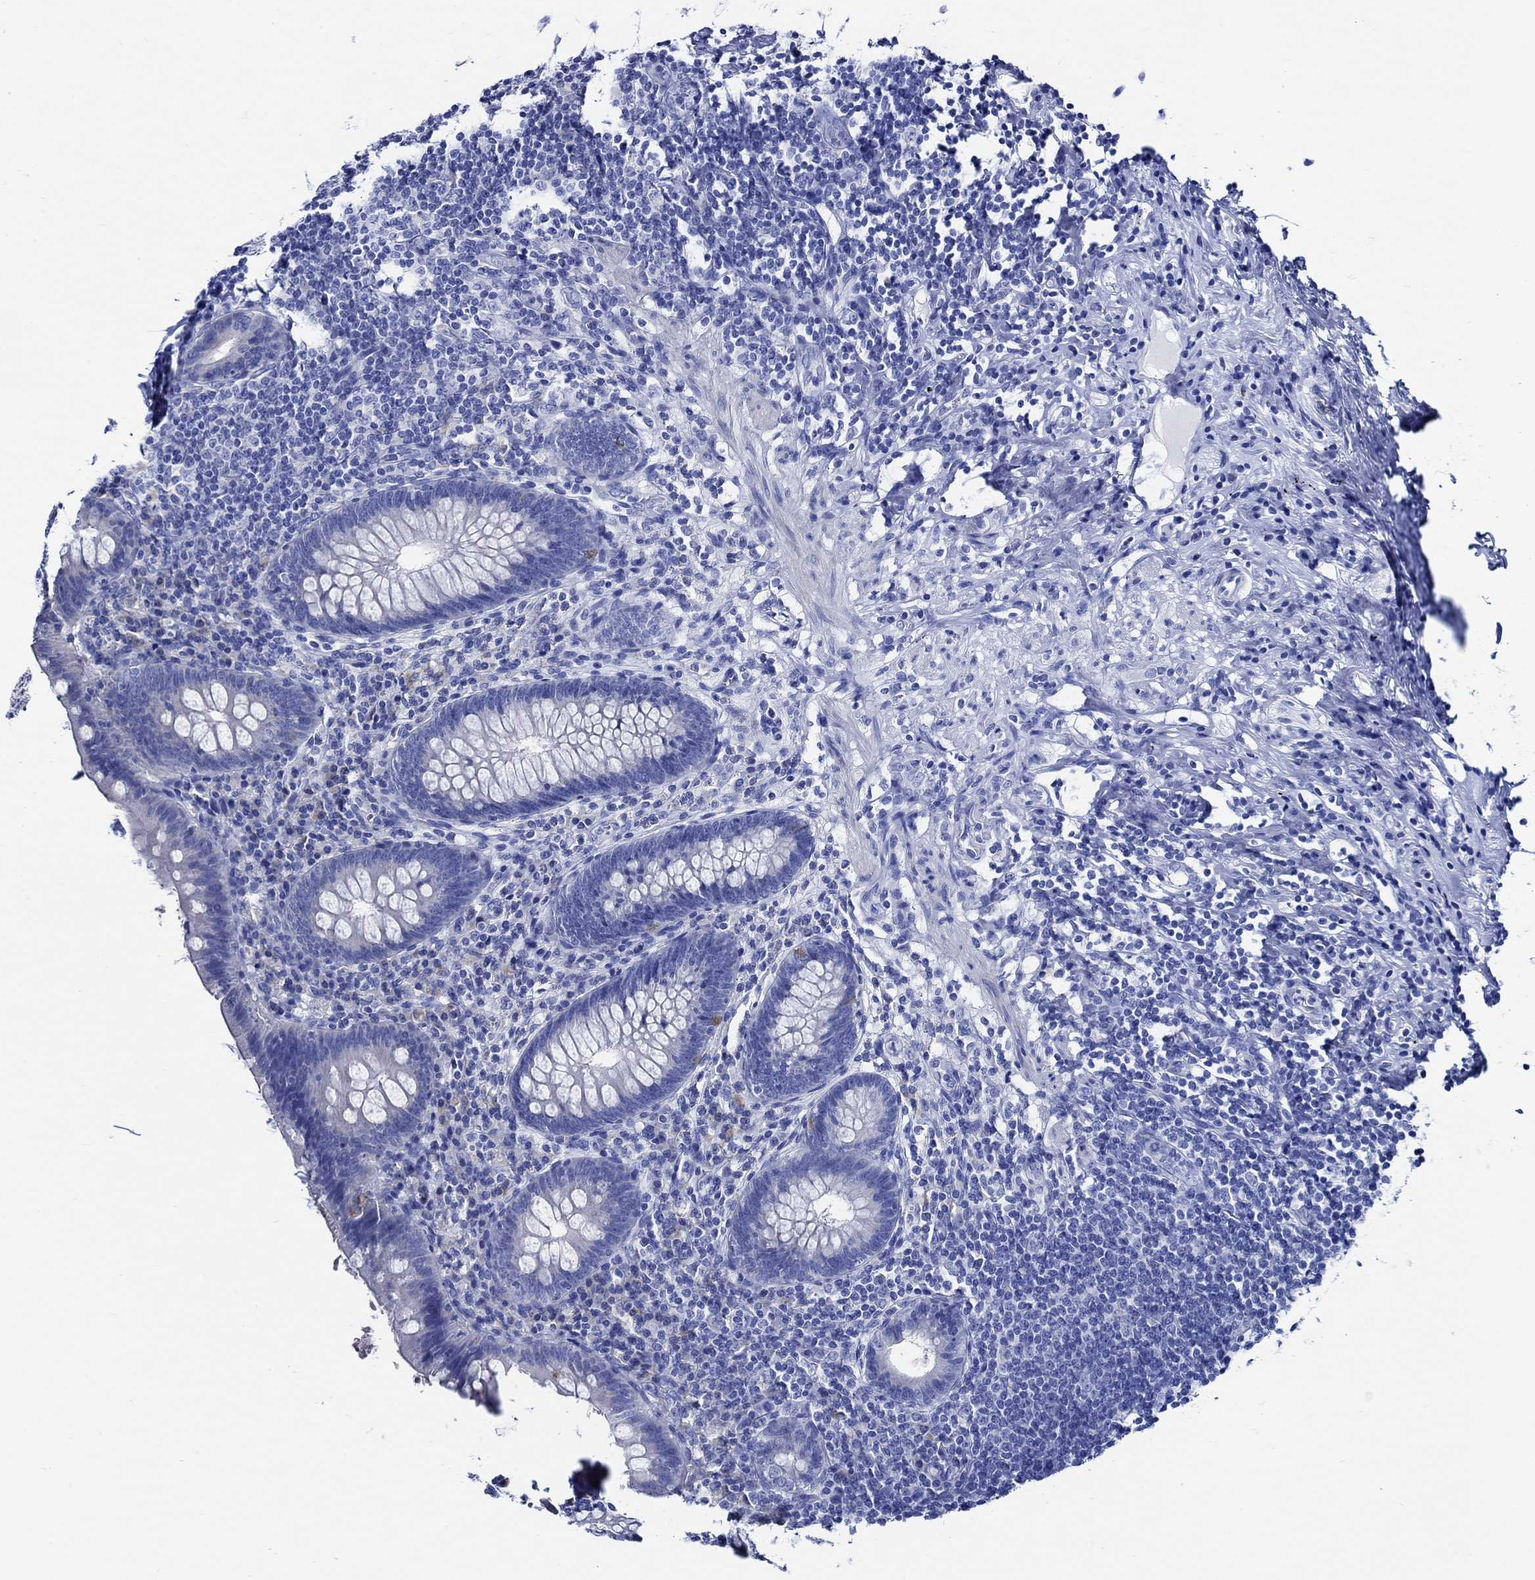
{"staining": {"intensity": "negative", "quantity": "none", "location": "none"}, "tissue": "appendix", "cell_type": "Glandular cells", "image_type": "normal", "snomed": [{"axis": "morphology", "description": "Normal tissue, NOS"}, {"axis": "topography", "description": "Appendix"}], "caption": "There is no significant expression in glandular cells of appendix.", "gene": "WDR62", "patient": {"sex": "male", "age": 47}}